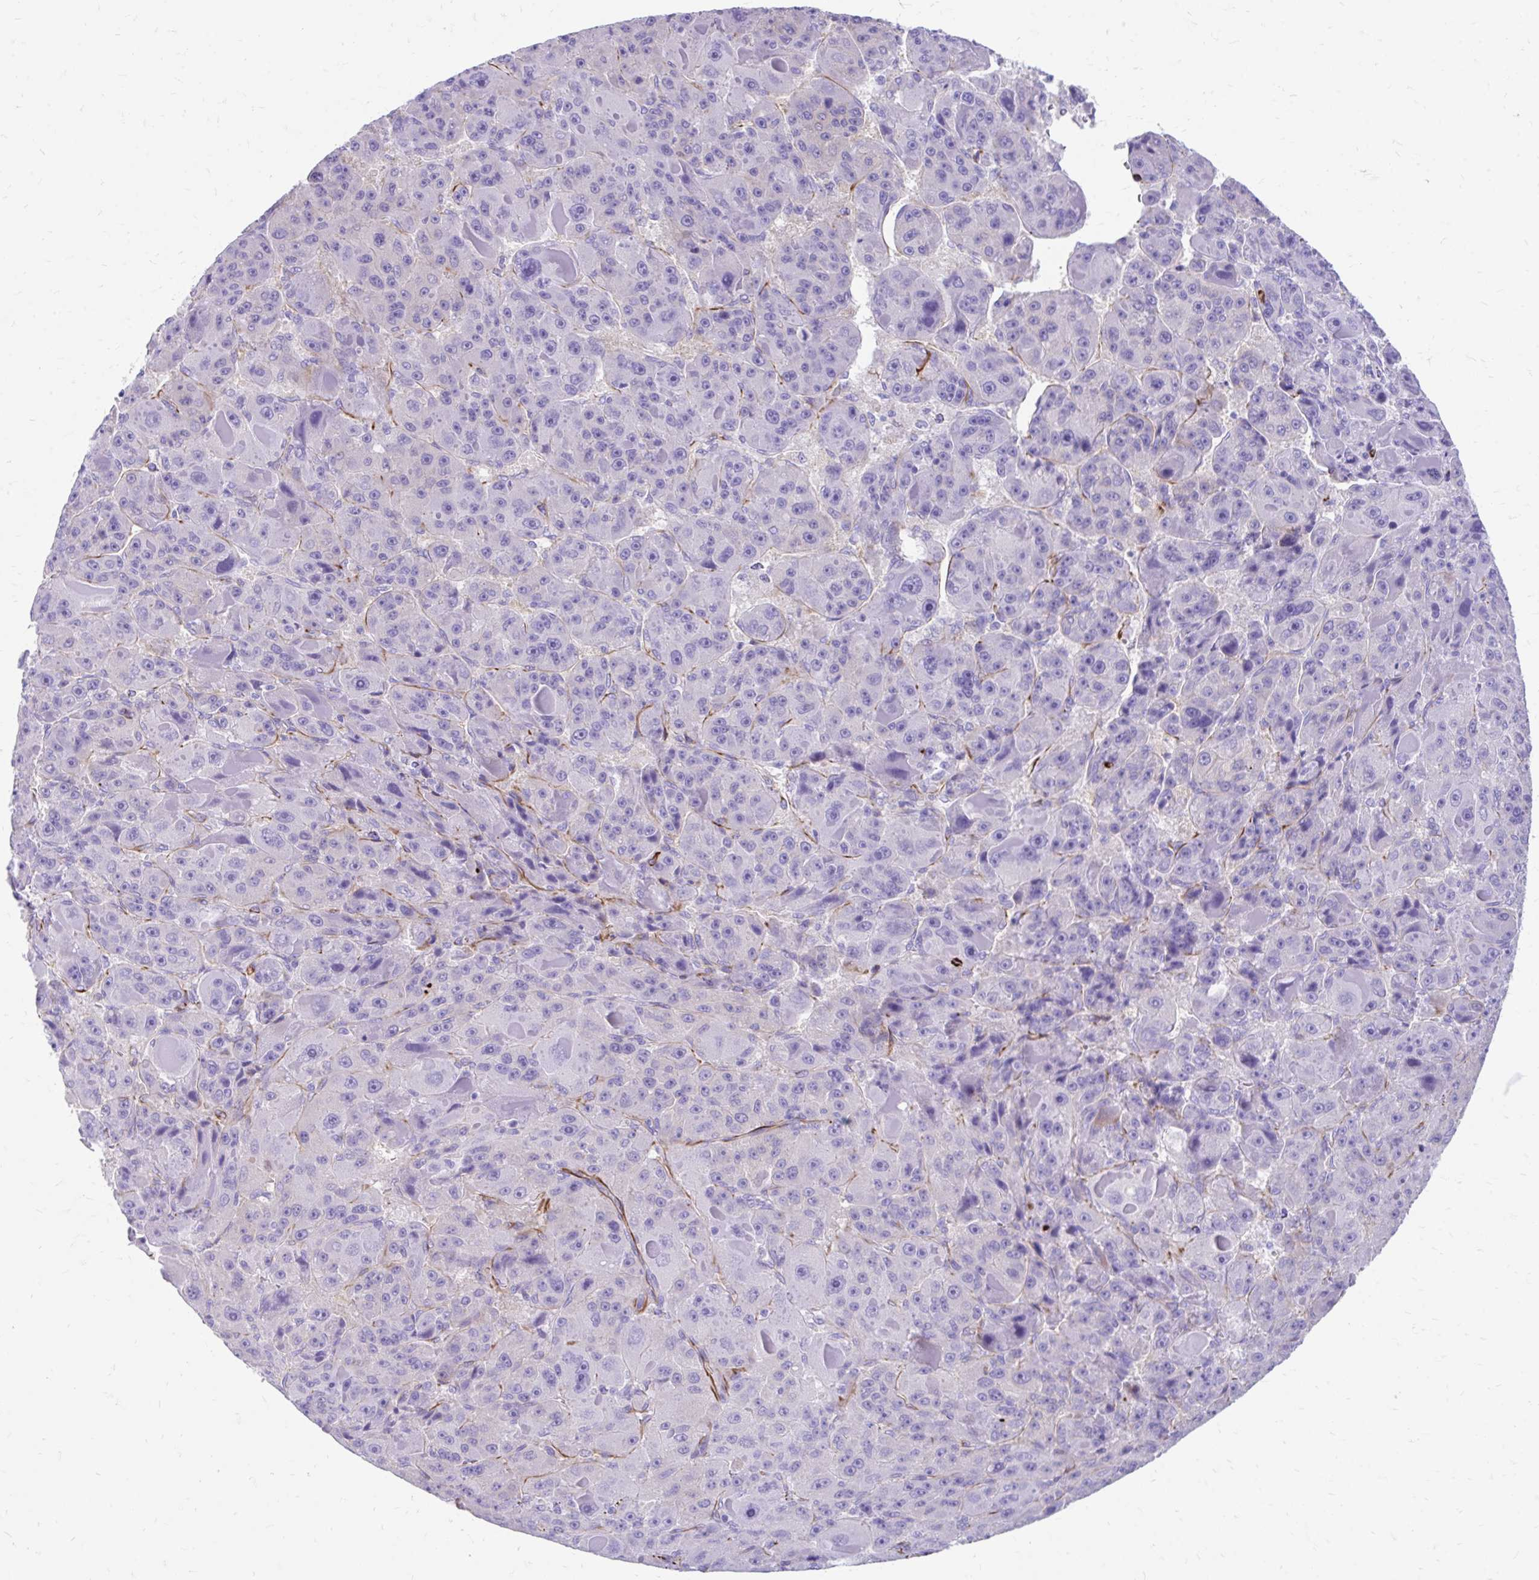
{"staining": {"intensity": "negative", "quantity": "none", "location": "none"}, "tissue": "liver cancer", "cell_type": "Tumor cells", "image_type": "cancer", "snomed": [{"axis": "morphology", "description": "Carcinoma, Hepatocellular, NOS"}, {"axis": "topography", "description": "Liver"}], "caption": "This is an IHC histopathology image of liver cancer. There is no staining in tumor cells.", "gene": "ZNF699", "patient": {"sex": "male", "age": 76}}